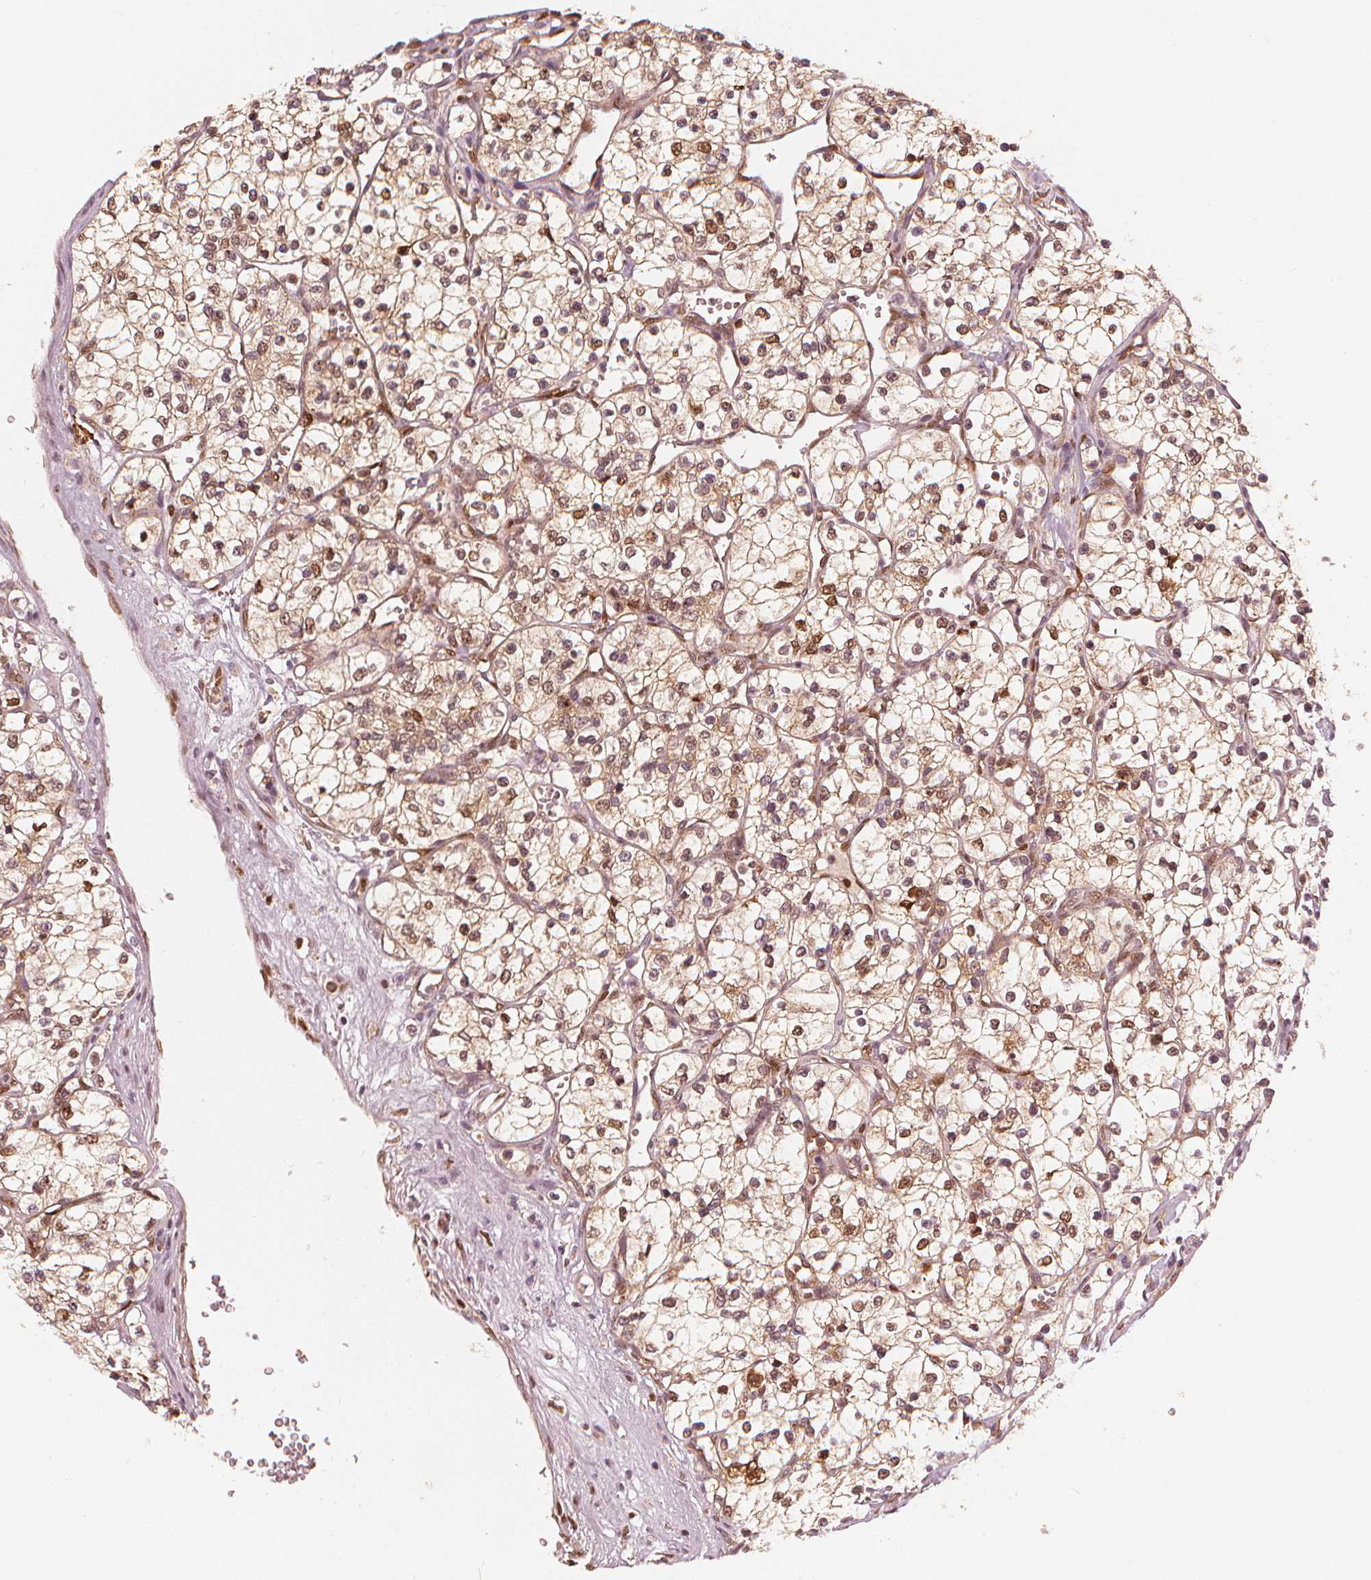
{"staining": {"intensity": "moderate", "quantity": "25%-75%", "location": "nuclear"}, "tissue": "renal cancer", "cell_type": "Tumor cells", "image_type": "cancer", "snomed": [{"axis": "morphology", "description": "Adenocarcinoma, NOS"}, {"axis": "topography", "description": "Kidney"}], "caption": "A photomicrograph of adenocarcinoma (renal) stained for a protein exhibits moderate nuclear brown staining in tumor cells.", "gene": "SQSTM1", "patient": {"sex": "female", "age": 69}}